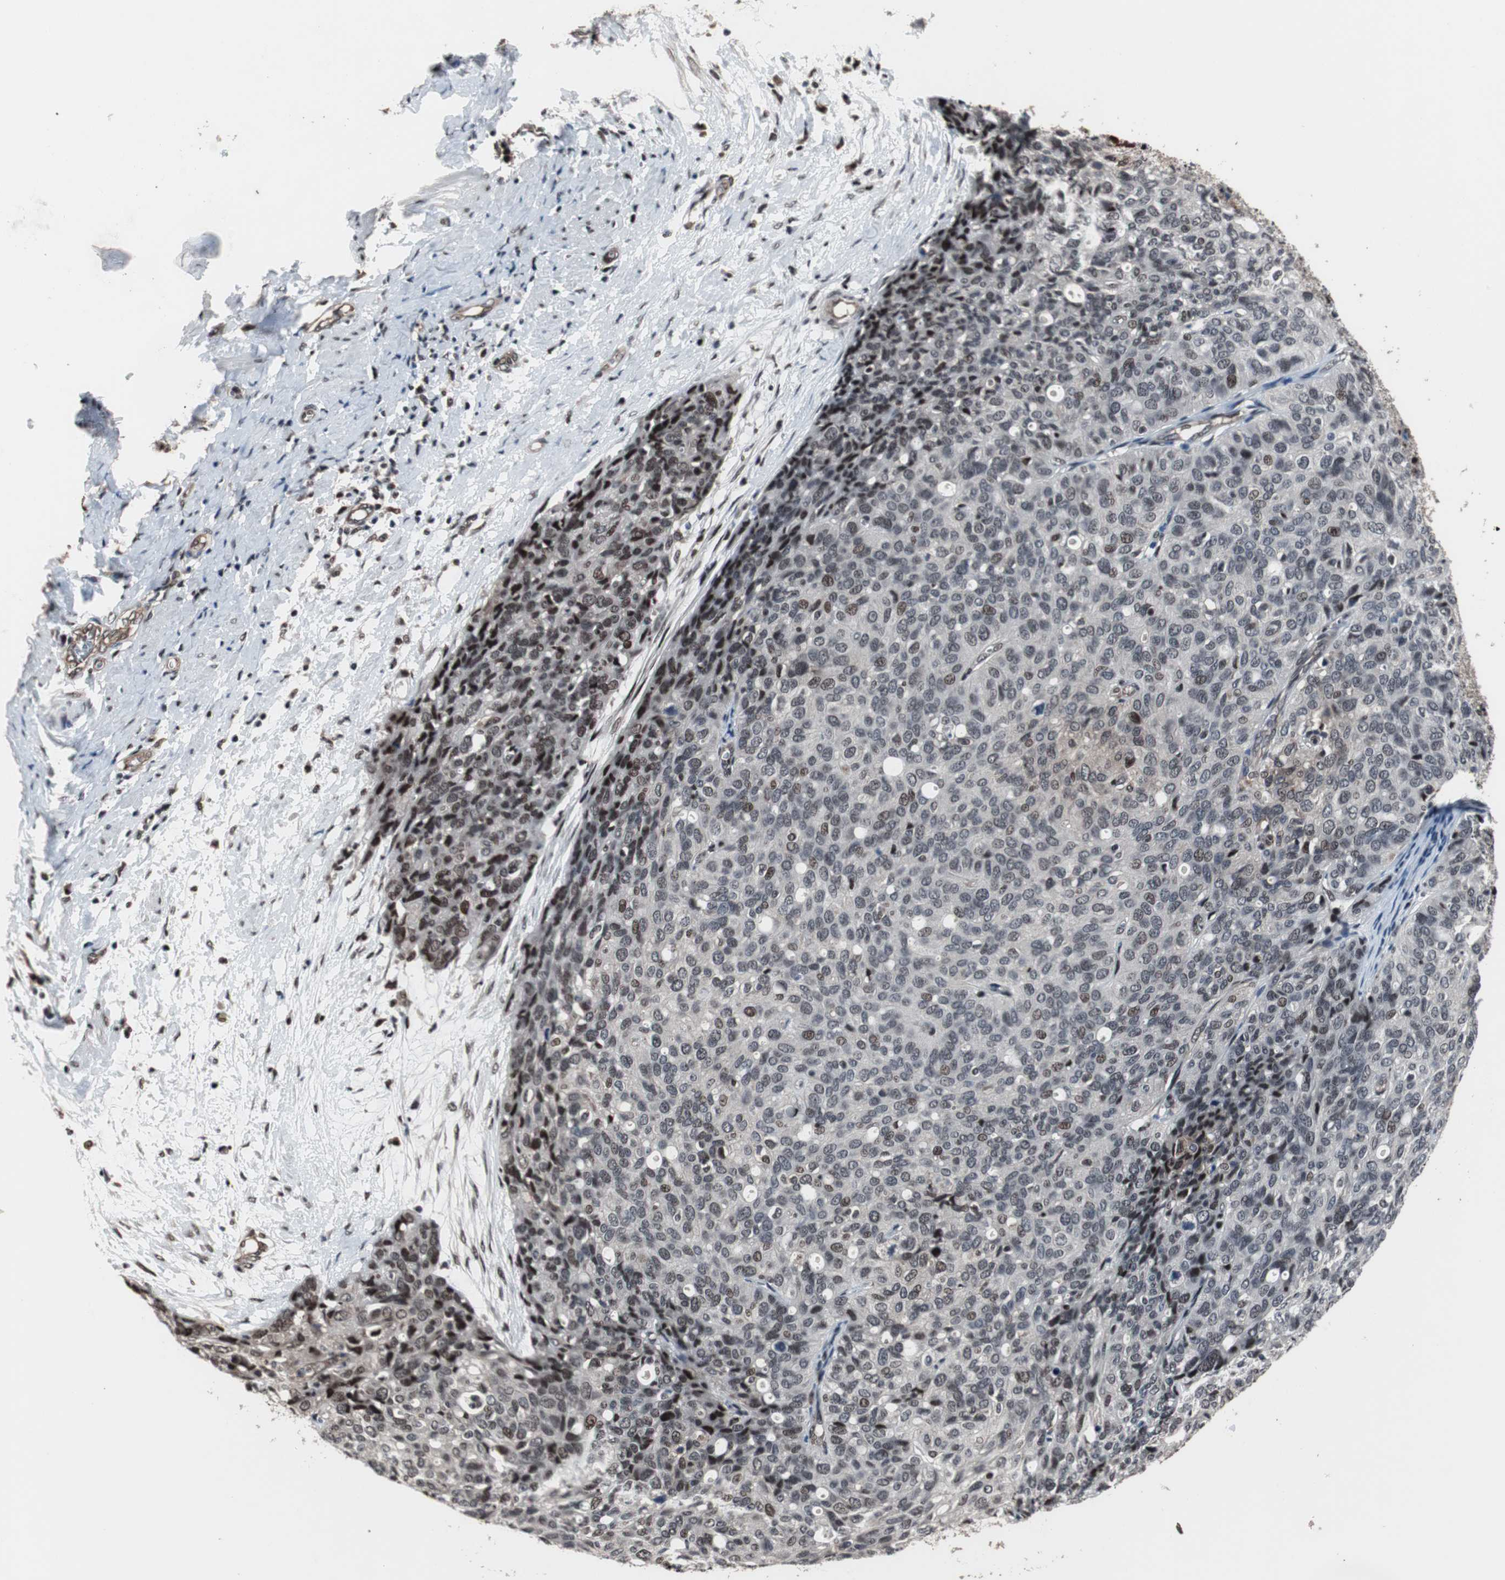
{"staining": {"intensity": "moderate", "quantity": "25%-75%", "location": "nuclear"}, "tissue": "ovarian cancer", "cell_type": "Tumor cells", "image_type": "cancer", "snomed": [{"axis": "morphology", "description": "Carcinoma, endometroid"}, {"axis": "topography", "description": "Ovary"}], "caption": "DAB (3,3'-diaminobenzidine) immunohistochemical staining of human endometroid carcinoma (ovarian) shows moderate nuclear protein staining in about 25%-75% of tumor cells. Using DAB (brown) and hematoxylin (blue) stains, captured at high magnification using brightfield microscopy.", "gene": "POGZ", "patient": {"sex": "female", "age": 60}}